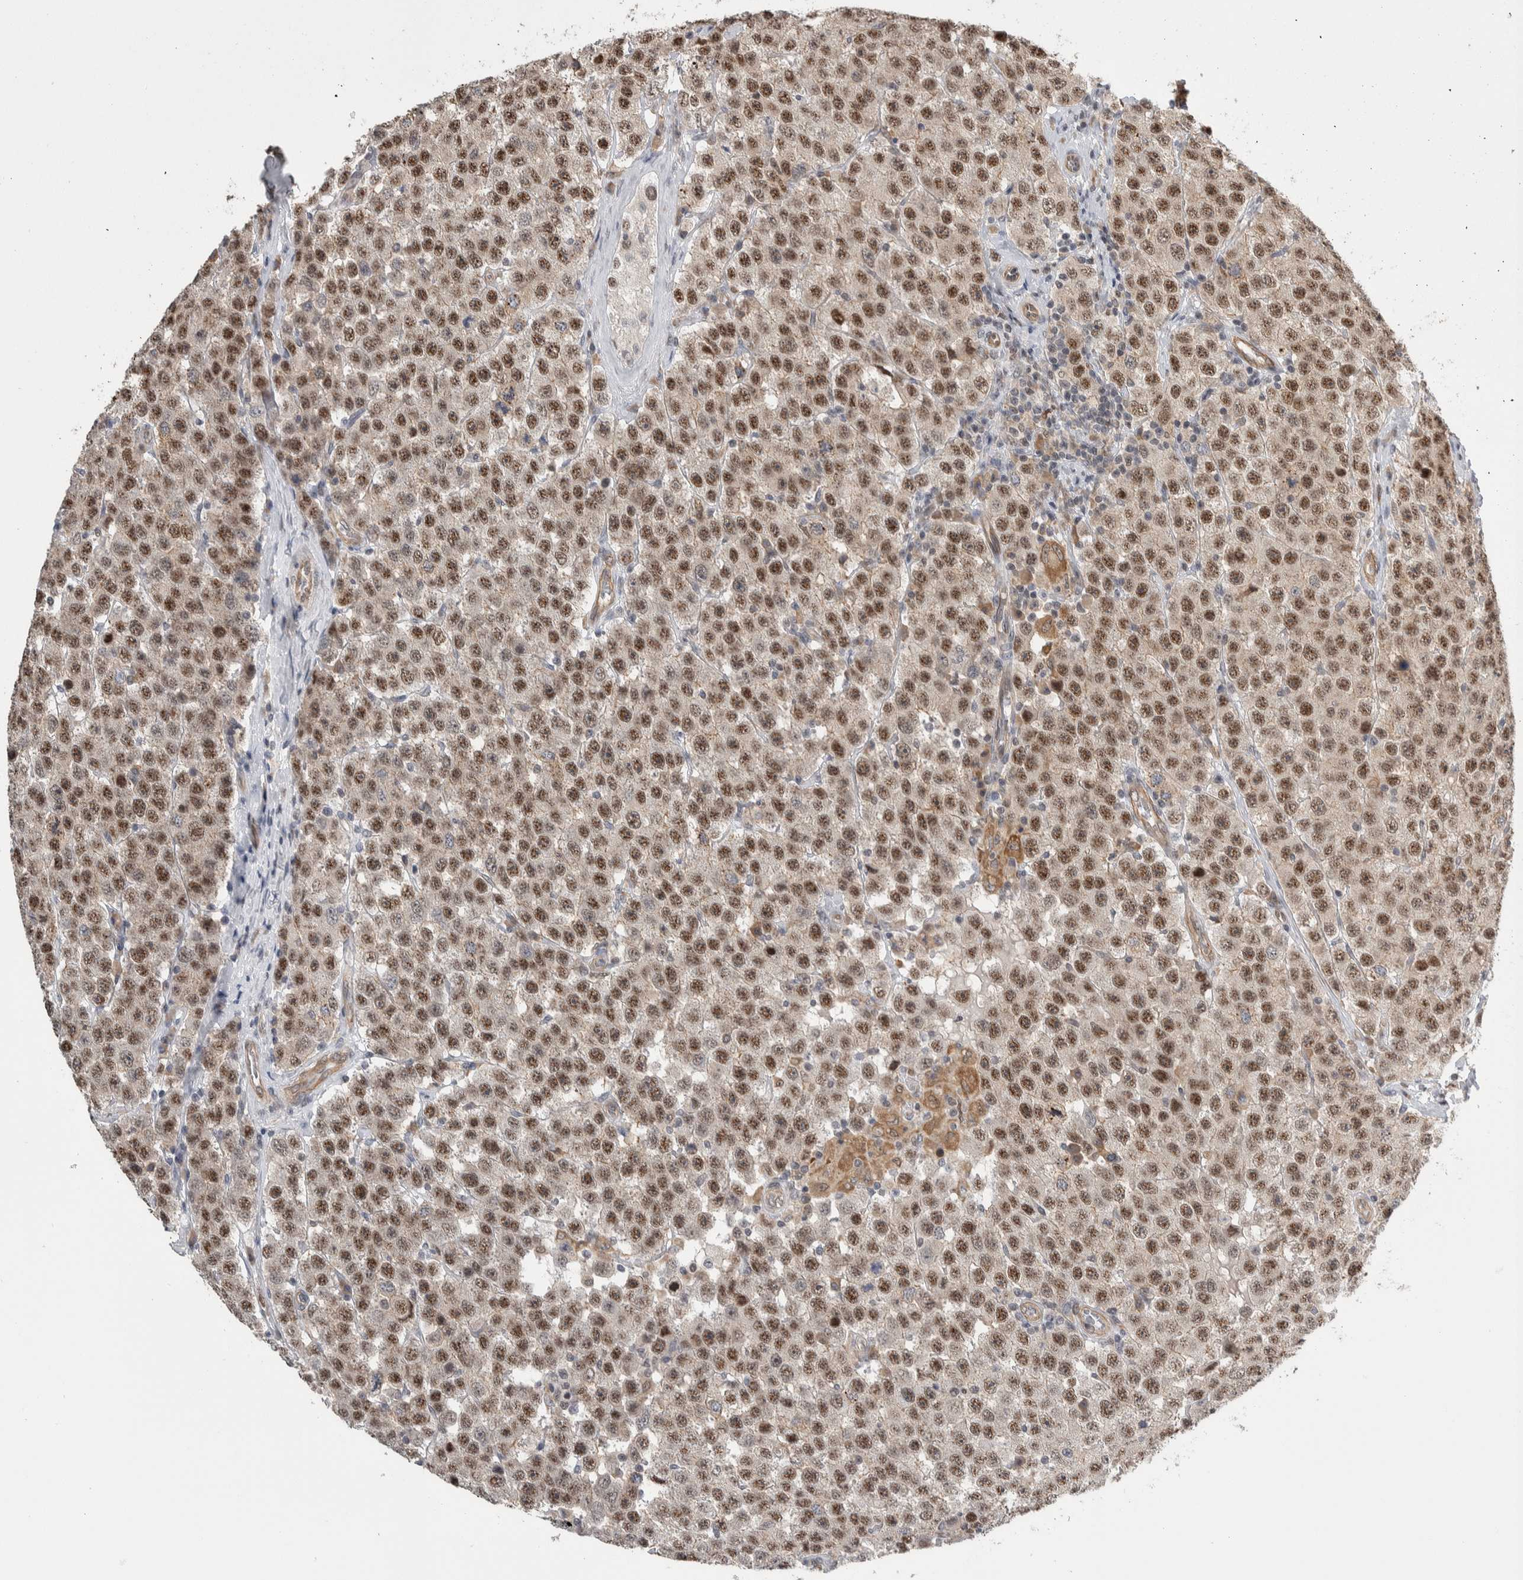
{"staining": {"intensity": "weak", "quantity": ">75%", "location": "nuclear"}, "tissue": "testis cancer", "cell_type": "Tumor cells", "image_type": "cancer", "snomed": [{"axis": "morphology", "description": "Seminoma, NOS"}, {"axis": "morphology", "description": "Carcinoma, Embryonal, NOS"}, {"axis": "topography", "description": "Testis"}], "caption": "Human testis cancer (seminoma) stained with a protein marker shows weak staining in tumor cells.", "gene": "PRDM4", "patient": {"sex": "male", "age": 28}}